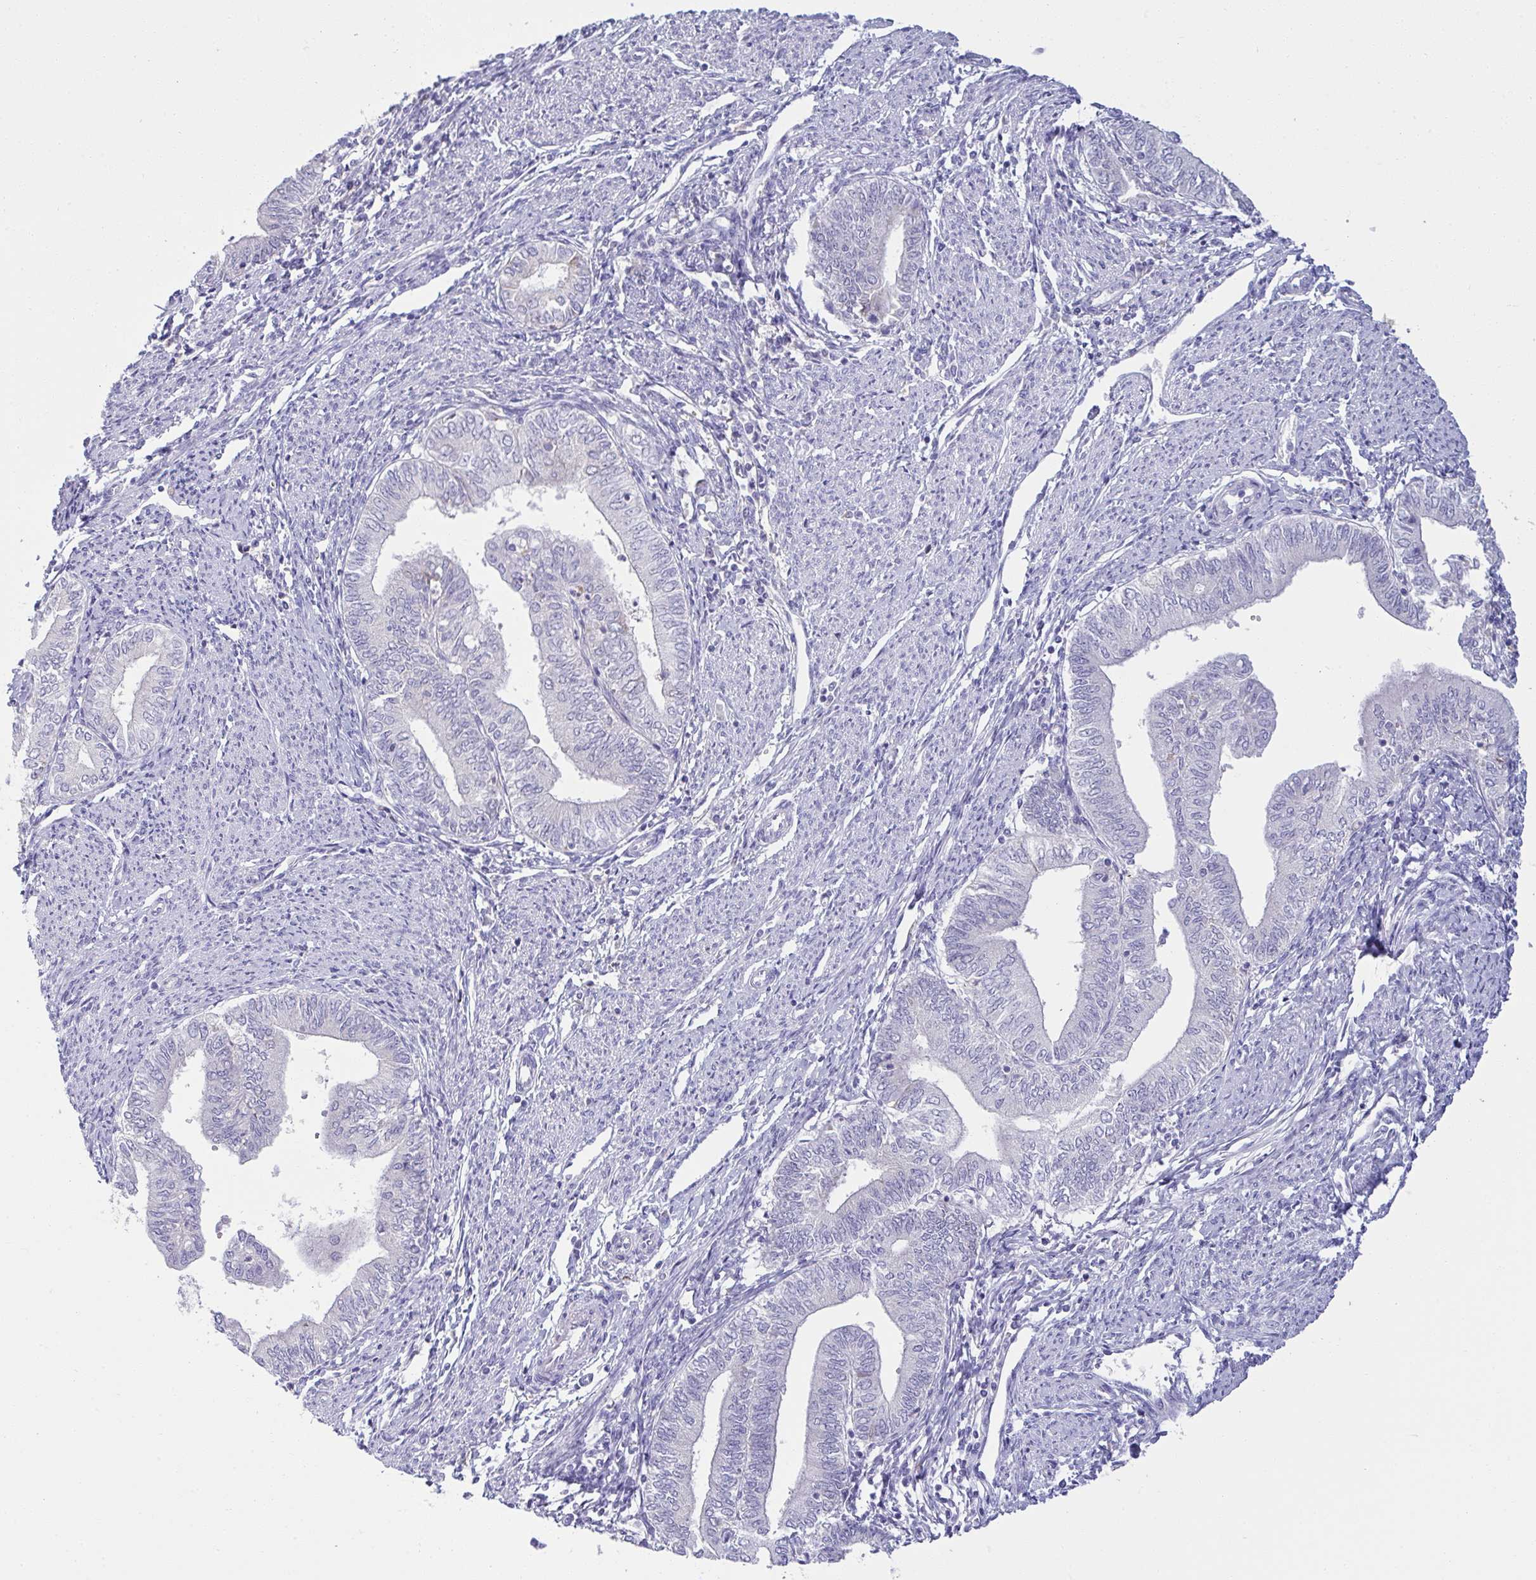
{"staining": {"intensity": "negative", "quantity": "none", "location": "none"}, "tissue": "endometrial cancer", "cell_type": "Tumor cells", "image_type": "cancer", "snomed": [{"axis": "morphology", "description": "Adenocarcinoma, NOS"}, {"axis": "topography", "description": "Endometrium"}], "caption": "An immunohistochemistry (IHC) histopathology image of endometrial cancer is shown. There is no staining in tumor cells of endometrial cancer. The staining was performed using DAB to visualize the protein expression in brown, while the nuclei were stained in blue with hematoxylin (Magnification: 20x).", "gene": "RGPD5", "patient": {"sex": "female", "age": 66}}